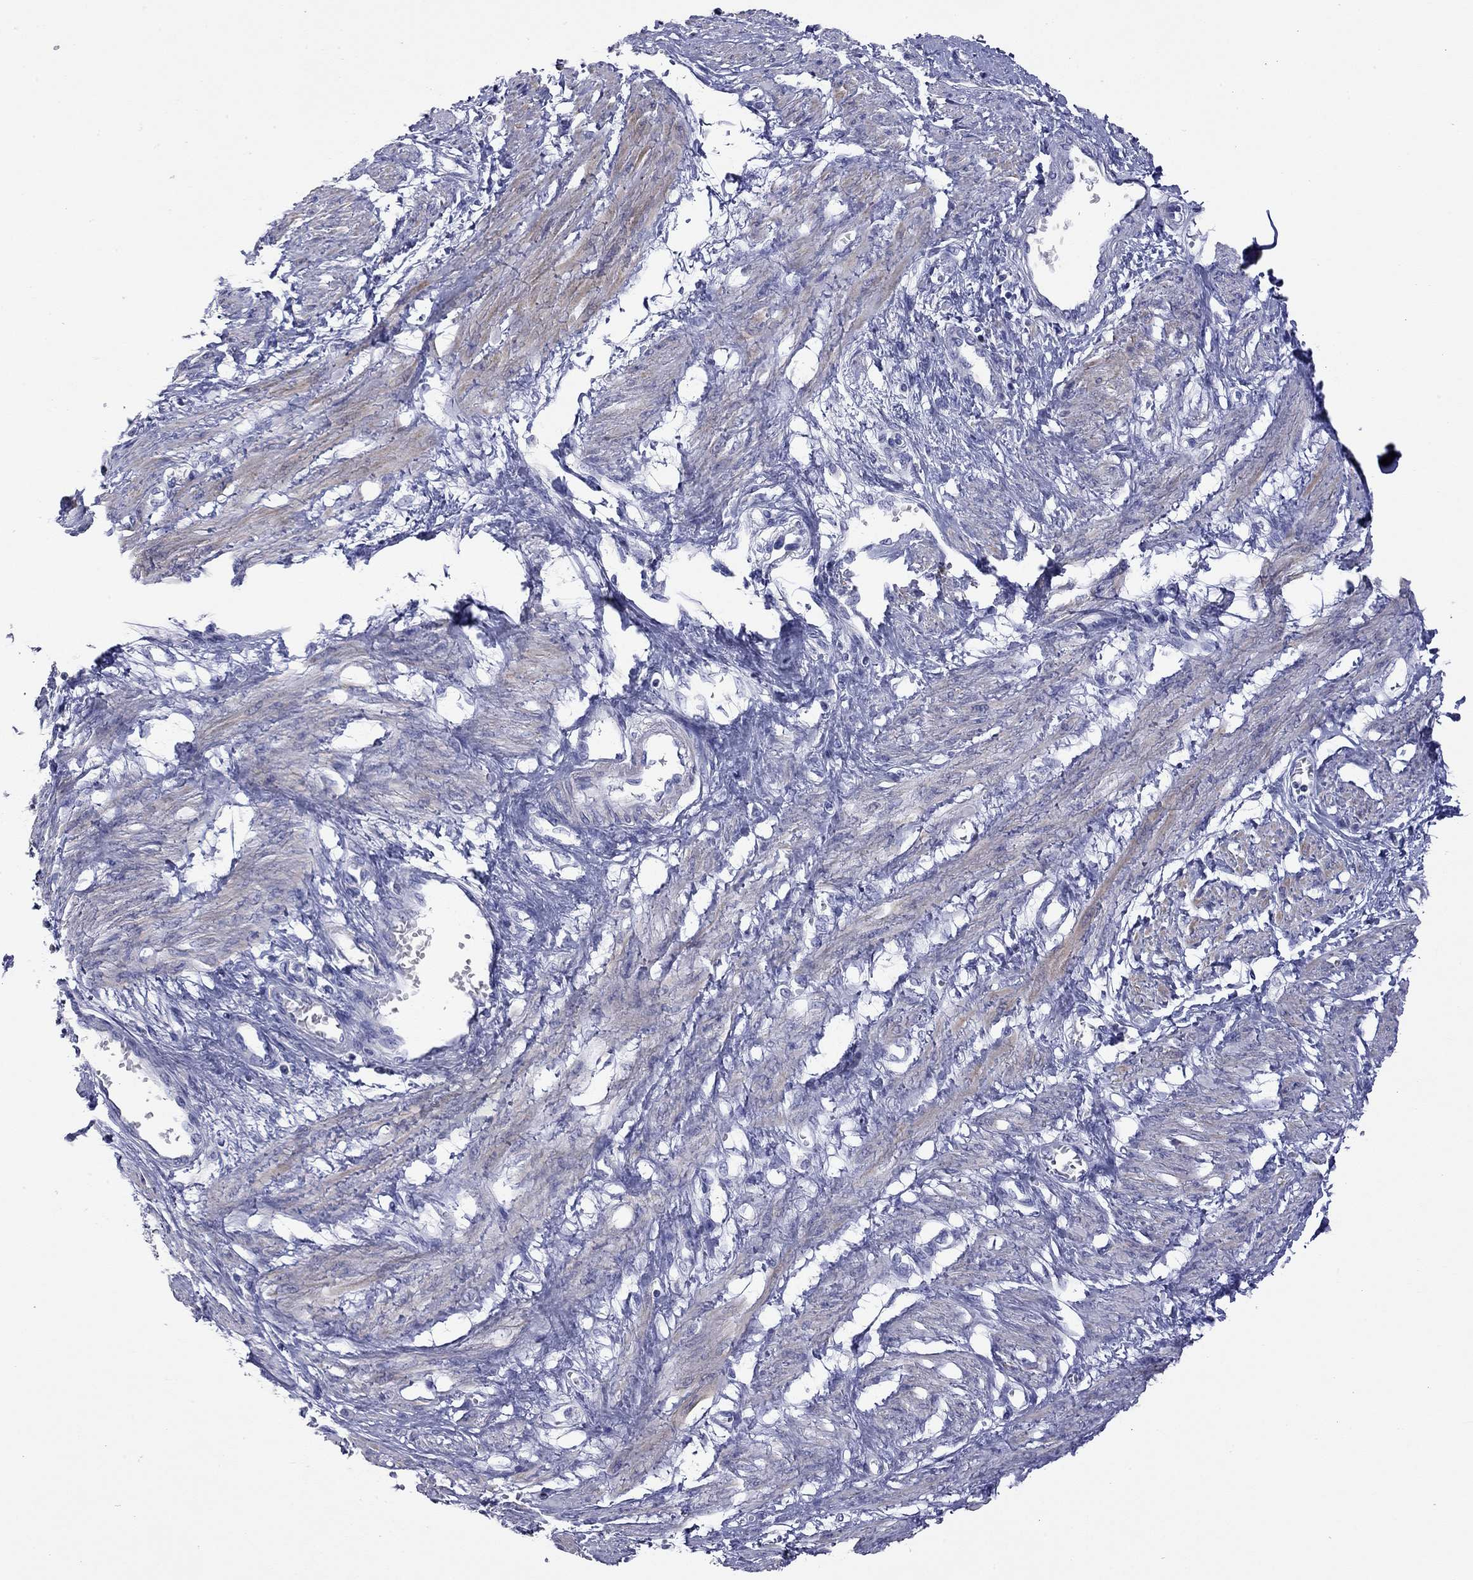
{"staining": {"intensity": "weak", "quantity": "25%-75%", "location": "cytoplasmic/membranous"}, "tissue": "smooth muscle", "cell_type": "Smooth muscle cells", "image_type": "normal", "snomed": [{"axis": "morphology", "description": "Normal tissue, NOS"}, {"axis": "topography", "description": "Smooth muscle"}, {"axis": "topography", "description": "Uterus"}], "caption": "Brown immunohistochemical staining in normal human smooth muscle exhibits weak cytoplasmic/membranous positivity in about 25%-75% of smooth muscle cells. The protein is stained brown, and the nuclei are stained in blue (DAB (3,3'-diaminobenzidine) IHC with brightfield microscopy, high magnification).", "gene": "ACTL7B", "patient": {"sex": "female", "age": 39}}